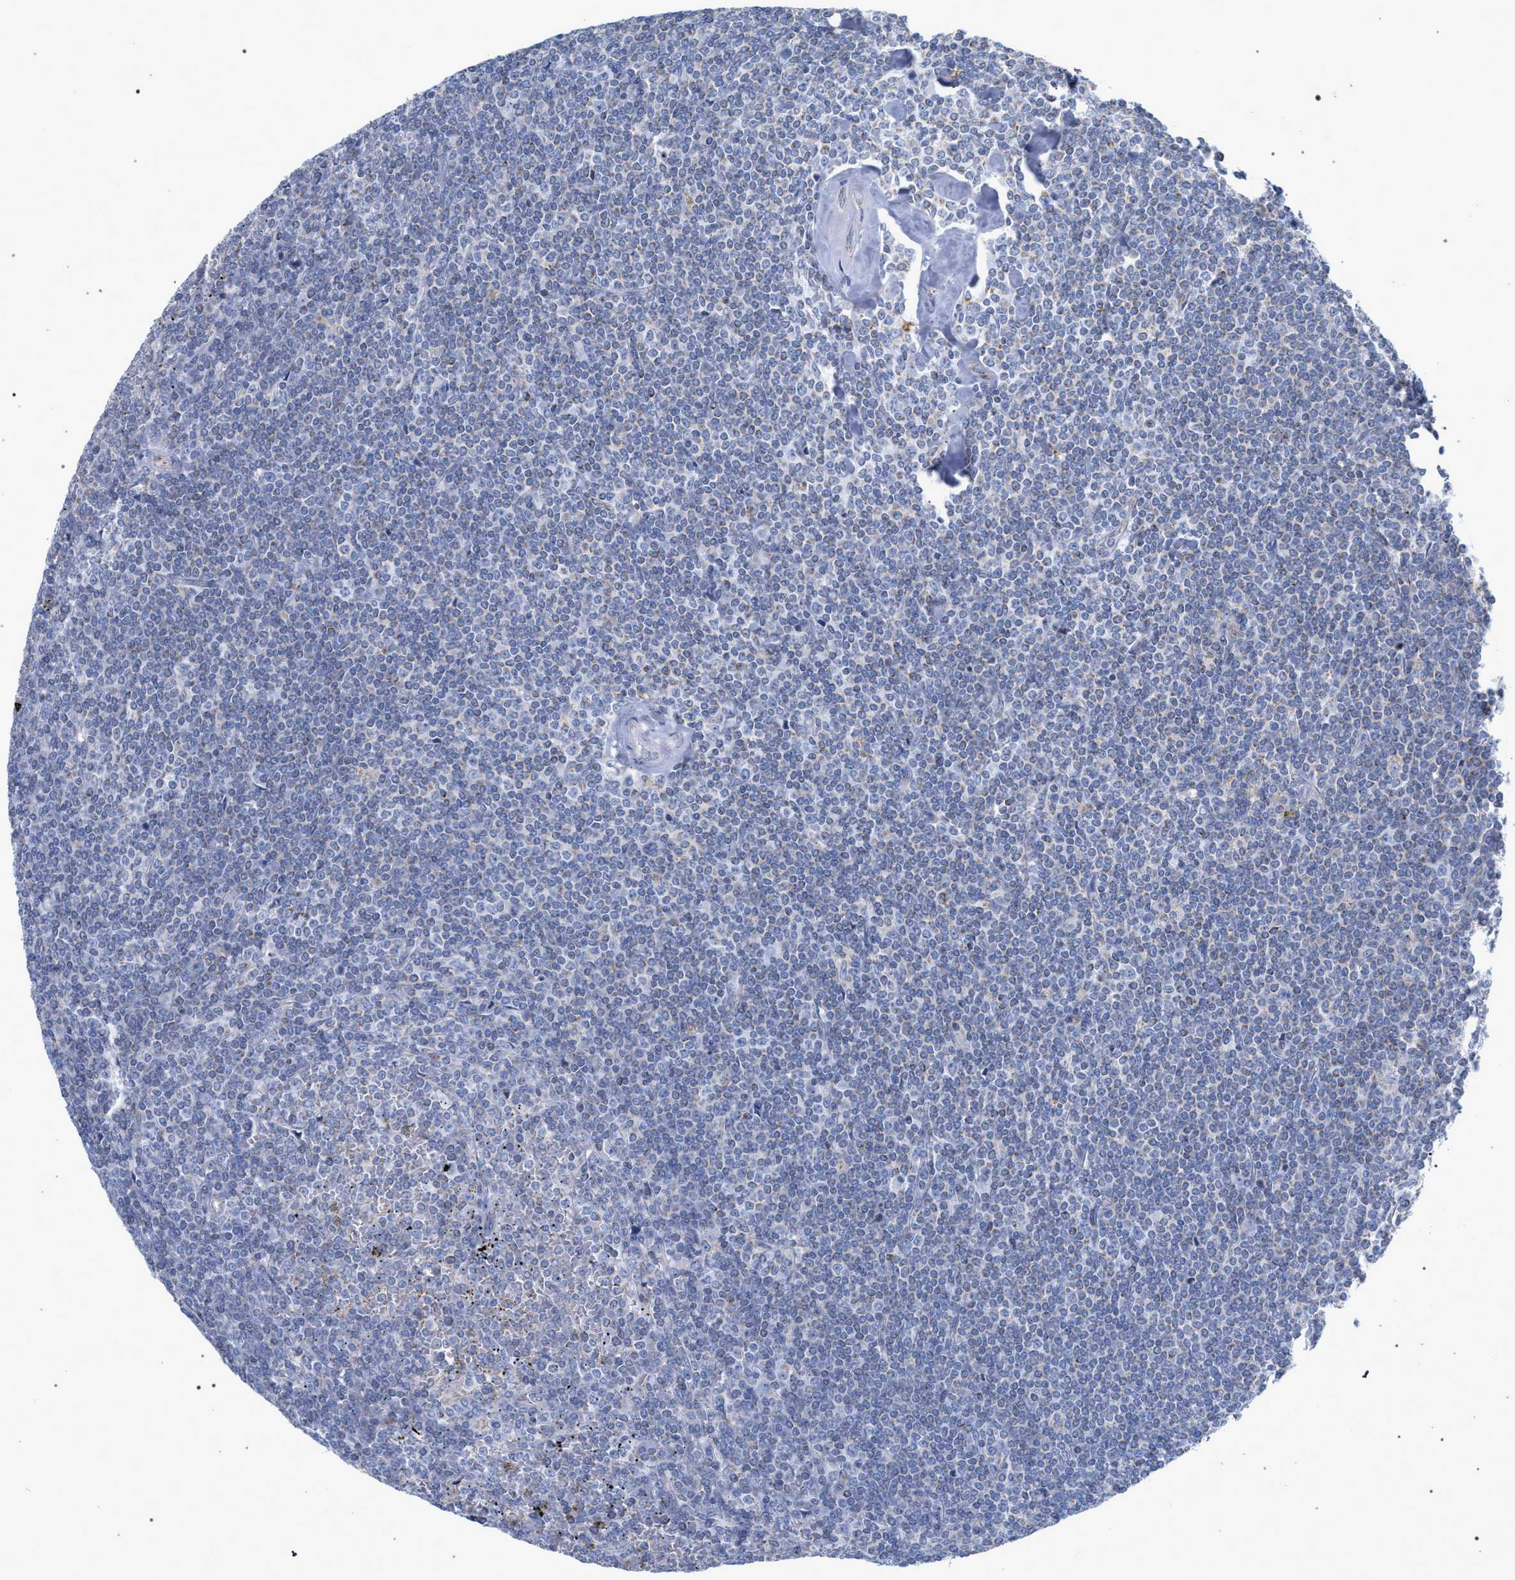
{"staining": {"intensity": "negative", "quantity": "none", "location": "none"}, "tissue": "lymphoma", "cell_type": "Tumor cells", "image_type": "cancer", "snomed": [{"axis": "morphology", "description": "Malignant lymphoma, non-Hodgkin's type, Low grade"}, {"axis": "topography", "description": "Spleen"}], "caption": "IHC photomicrograph of neoplastic tissue: low-grade malignant lymphoma, non-Hodgkin's type stained with DAB (3,3'-diaminobenzidine) shows no significant protein positivity in tumor cells.", "gene": "ECI2", "patient": {"sex": "female", "age": 19}}